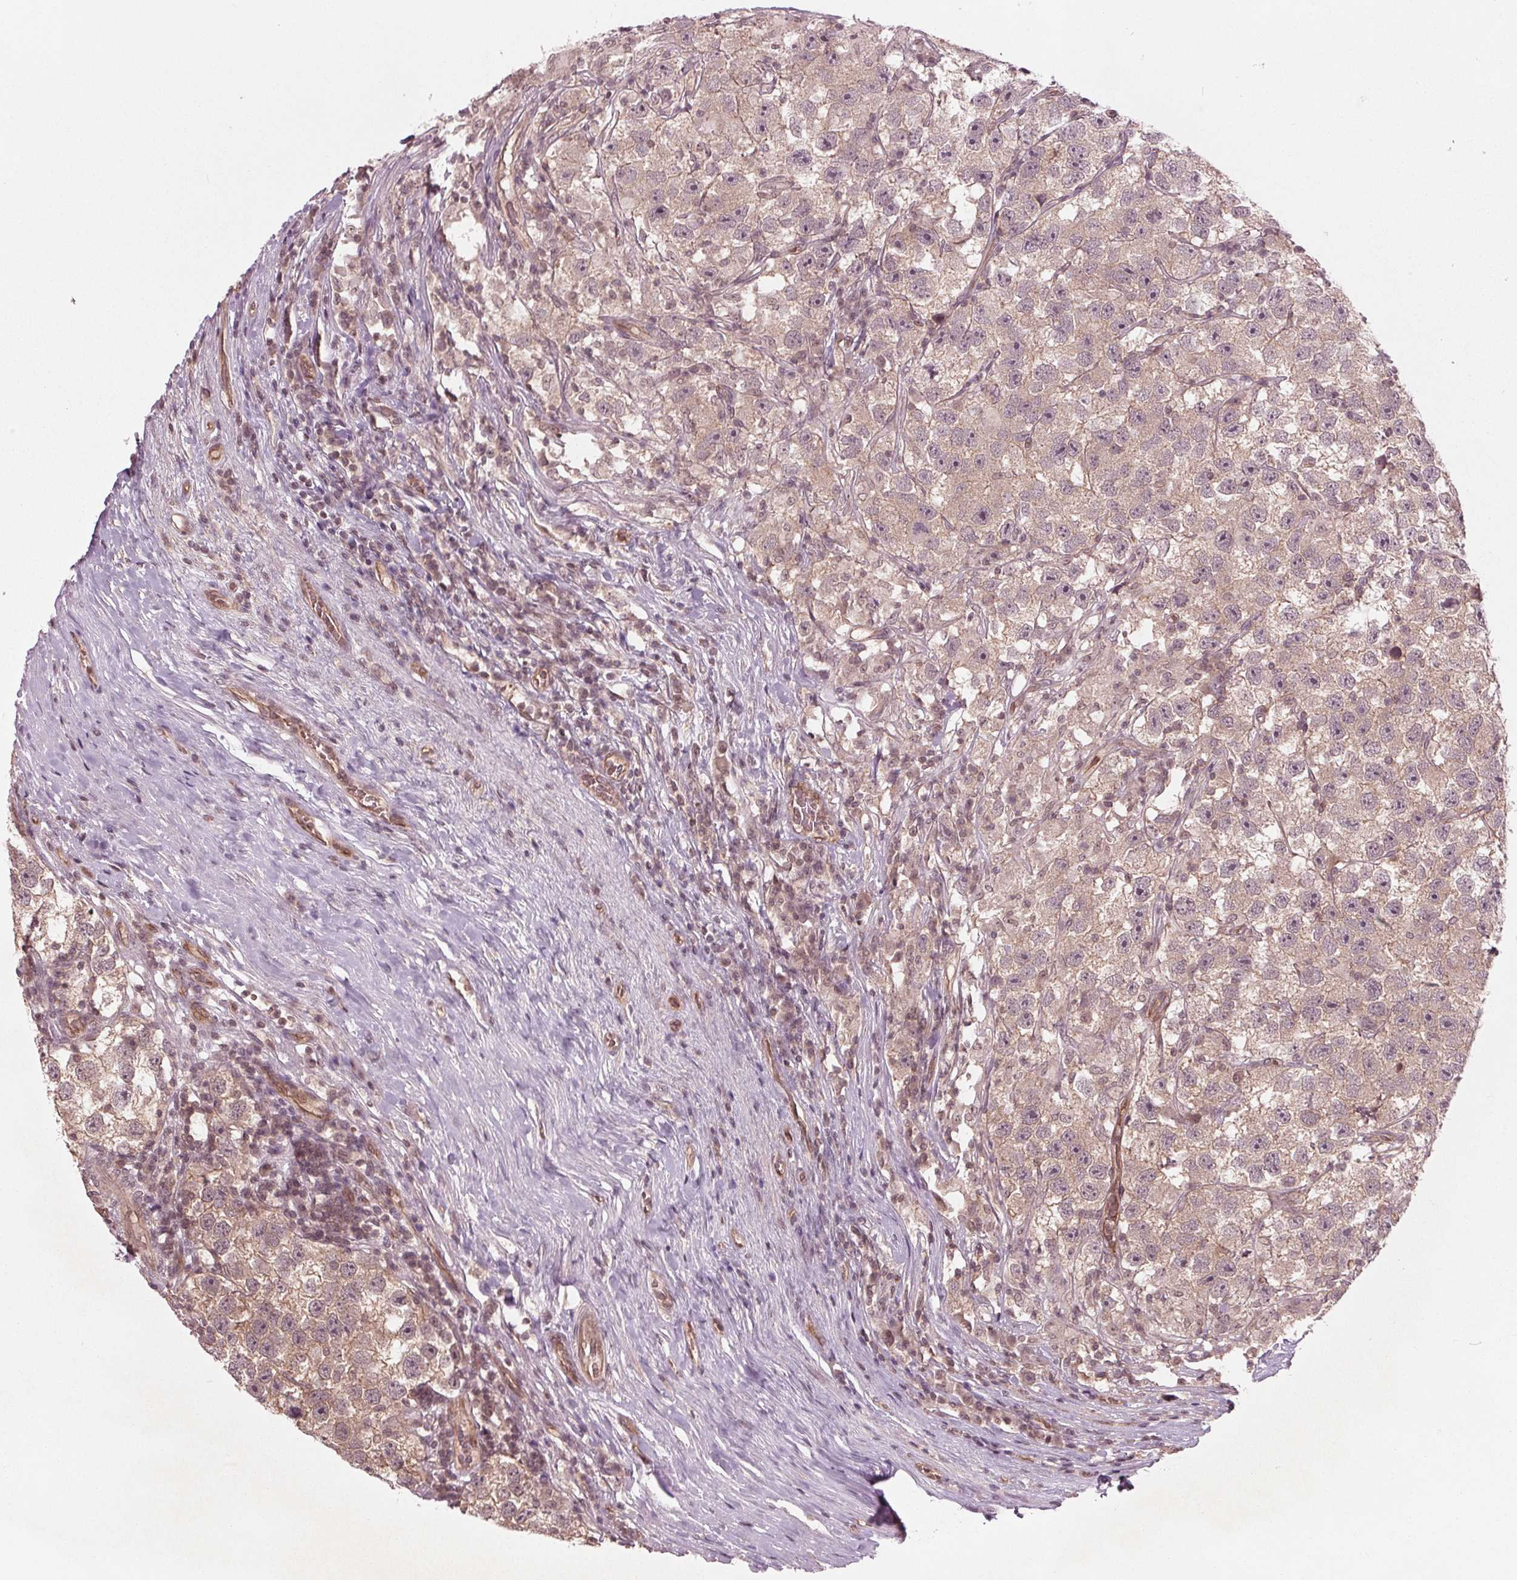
{"staining": {"intensity": "weak", "quantity": ">75%", "location": "cytoplasmic/membranous"}, "tissue": "testis cancer", "cell_type": "Tumor cells", "image_type": "cancer", "snomed": [{"axis": "morphology", "description": "Seminoma, NOS"}, {"axis": "topography", "description": "Testis"}], "caption": "The image demonstrates immunohistochemical staining of testis seminoma. There is weak cytoplasmic/membranous expression is seen in about >75% of tumor cells.", "gene": "BTBD1", "patient": {"sex": "male", "age": 26}}